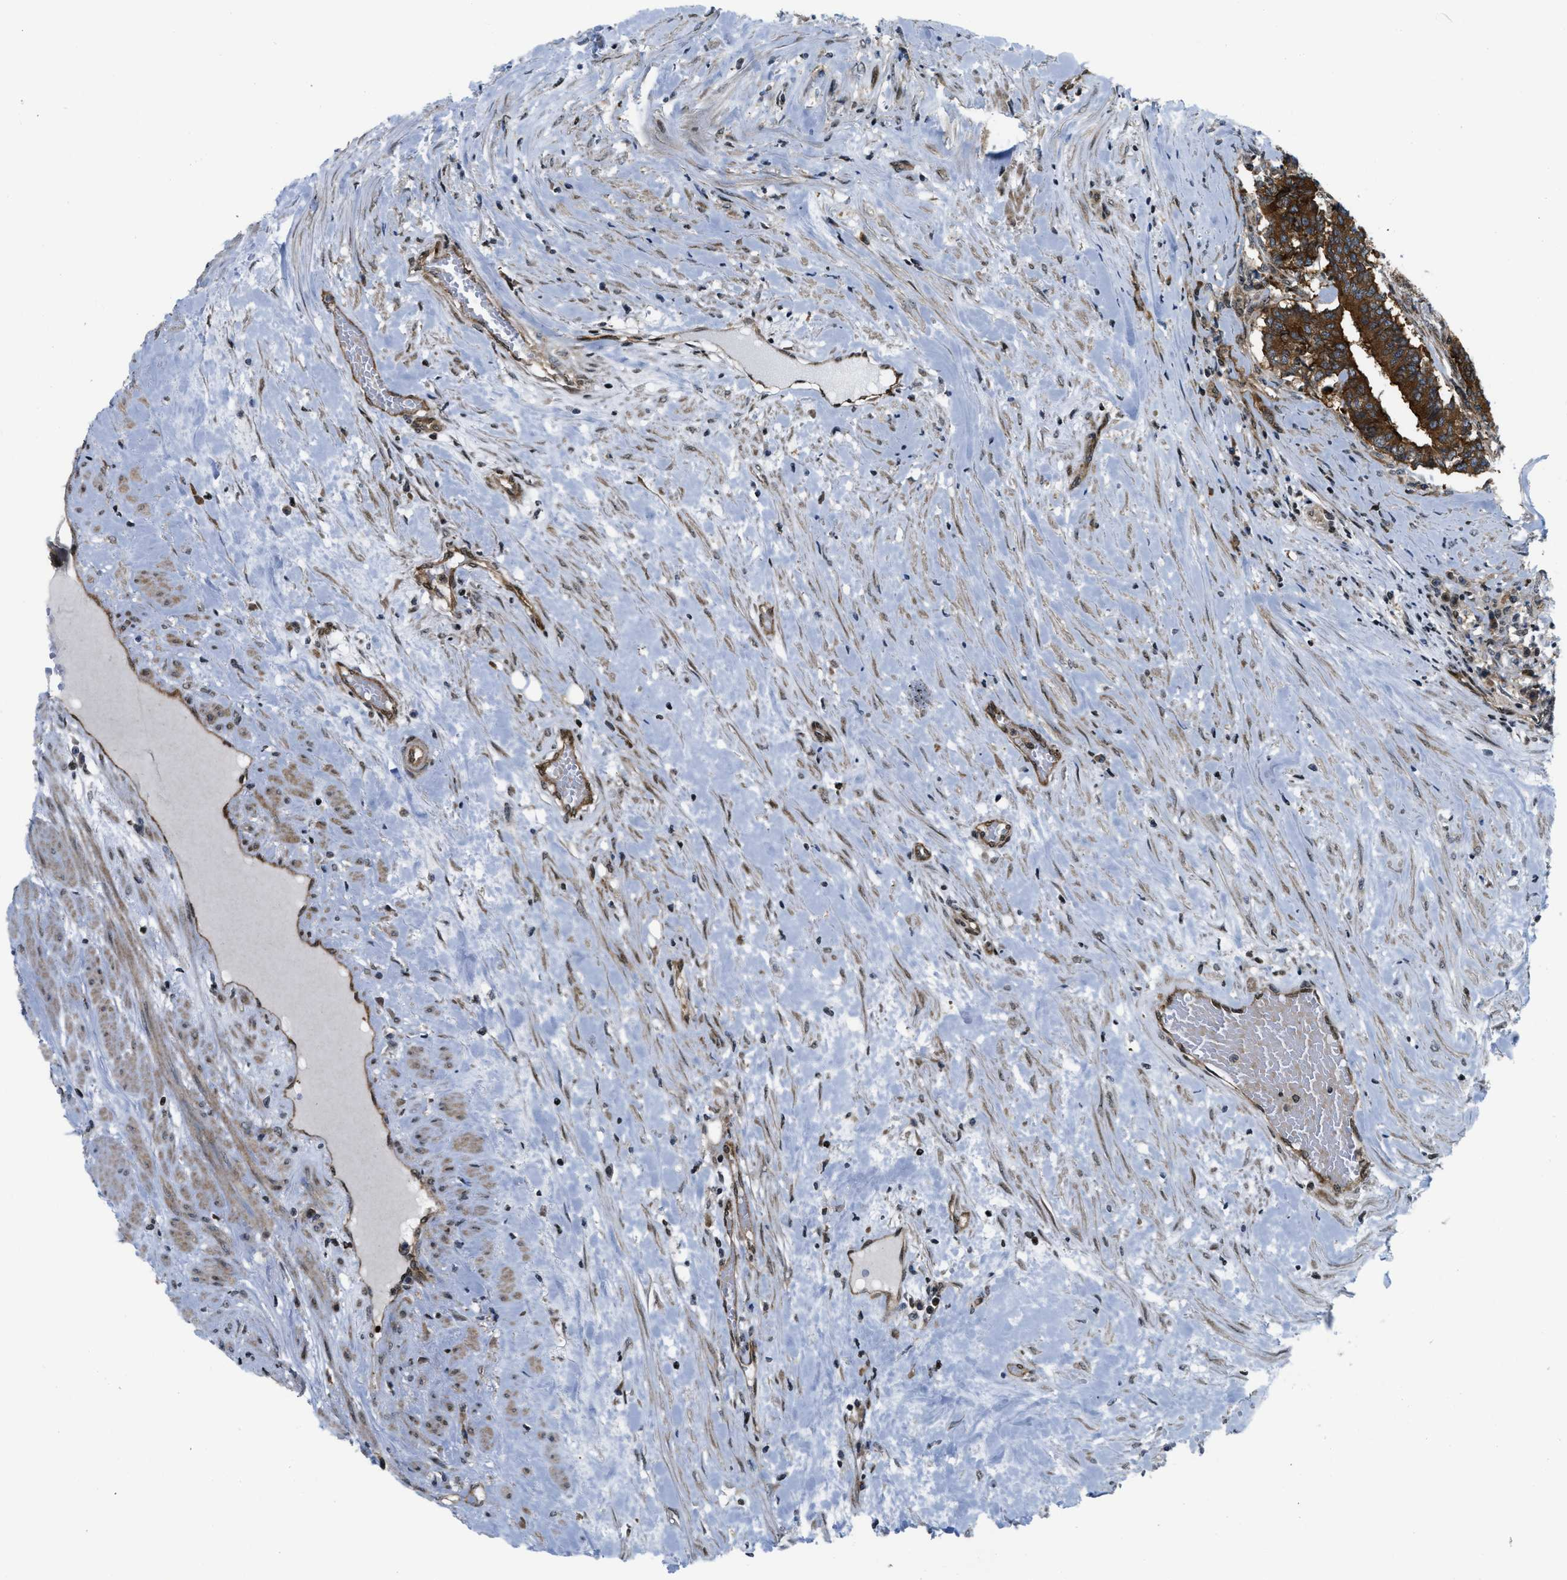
{"staining": {"intensity": "strong", "quantity": ">75%", "location": "cytoplasmic/membranous"}, "tissue": "prostate cancer", "cell_type": "Tumor cells", "image_type": "cancer", "snomed": [{"axis": "morphology", "description": "Normal tissue, NOS"}, {"axis": "morphology", "description": "Adenocarcinoma, High grade"}, {"axis": "topography", "description": "Prostate"}, {"axis": "topography", "description": "Seminal veicle"}], "caption": "This histopathology image exhibits high-grade adenocarcinoma (prostate) stained with IHC to label a protein in brown. The cytoplasmic/membranous of tumor cells show strong positivity for the protein. Nuclei are counter-stained blue.", "gene": "PPP2CB", "patient": {"sex": "male", "age": 55}}